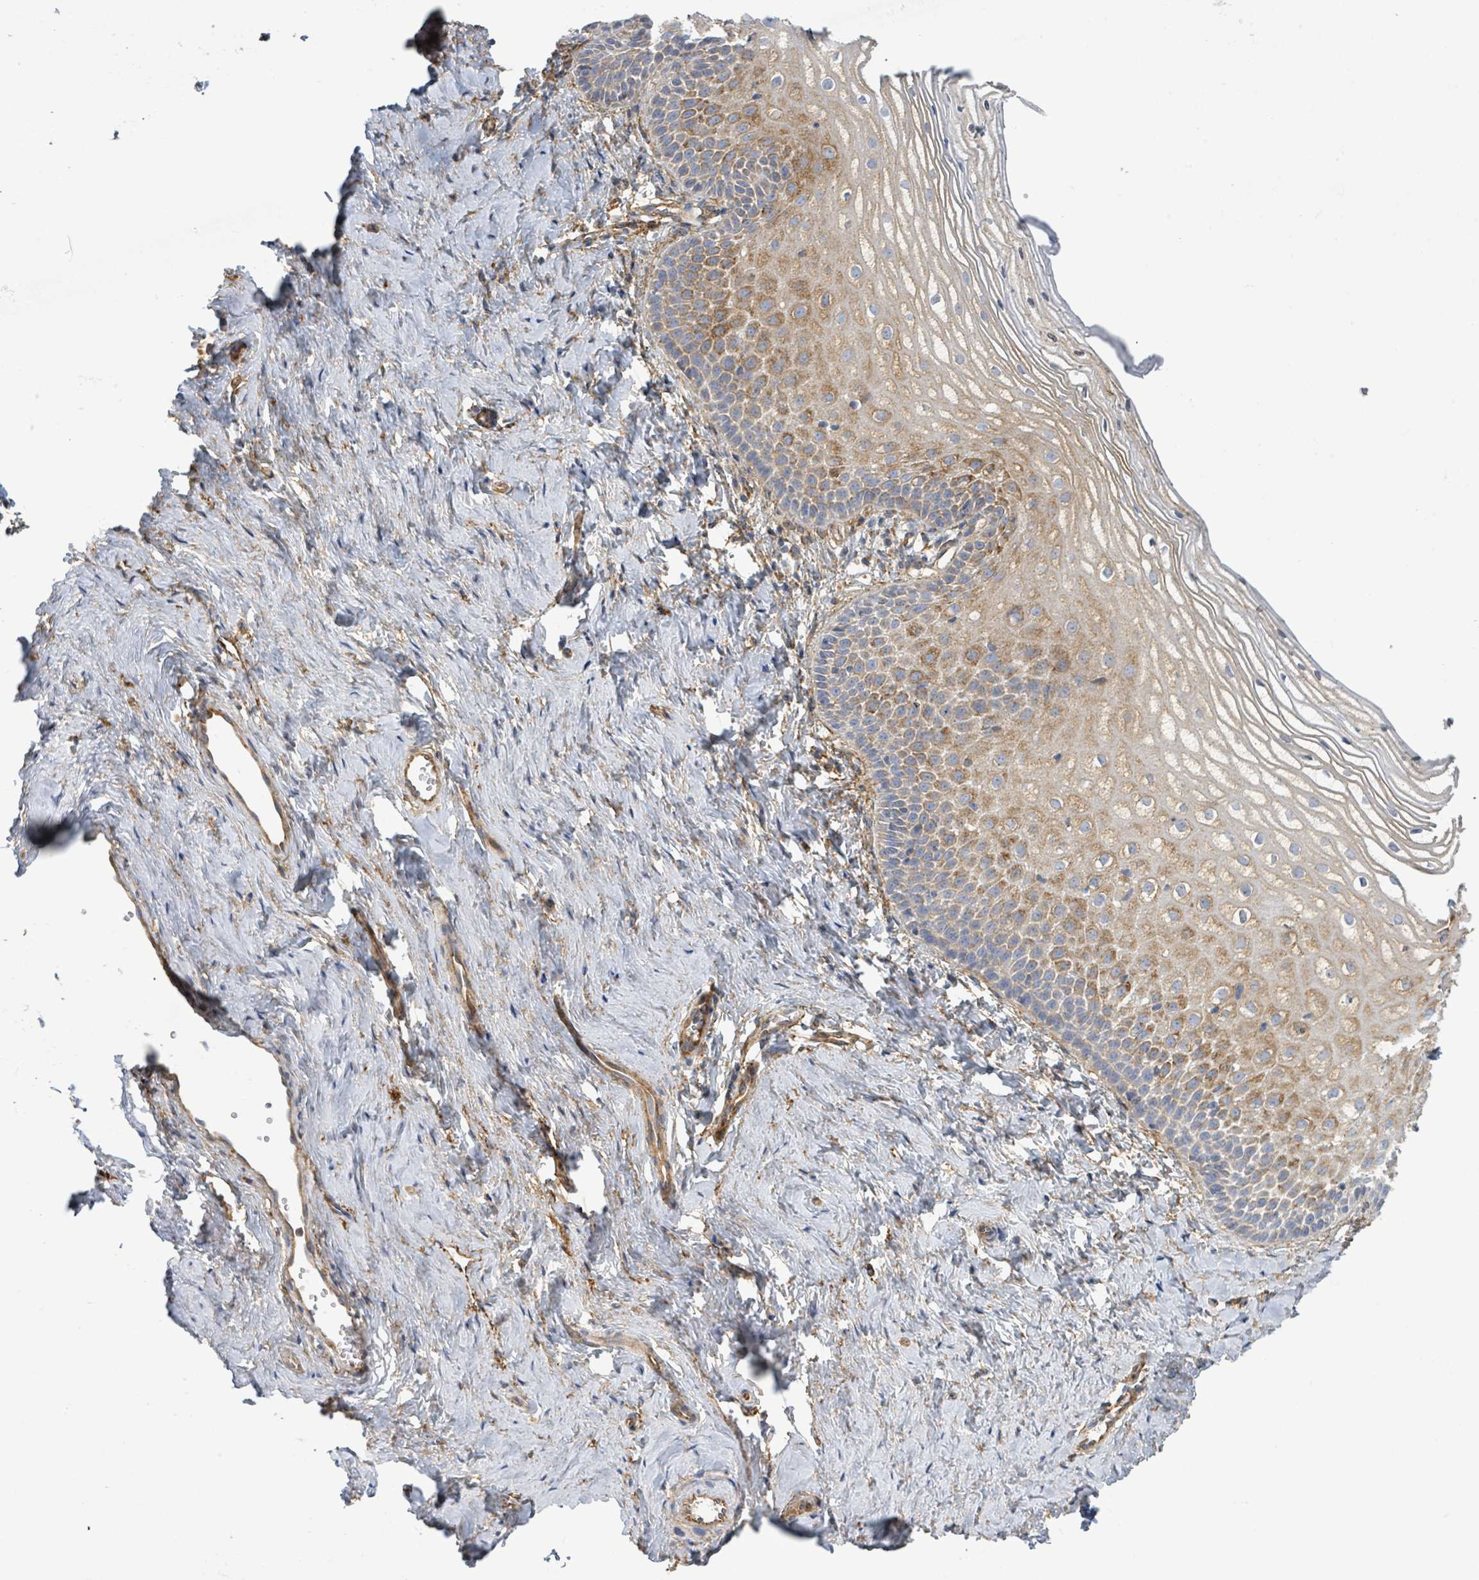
{"staining": {"intensity": "moderate", "quantity": "25%-75%", "location": "cytoplasmic/membranous"}, "tissue": "vagina", "cell_type": "Squamous epithelial cells", "image_type": "normal", "snomed": [{"axis": "morphology", "description": "Normal tissue, NOS"}, {"axis": "topography", "description": "Vagina"}], "caption": "Immunohistochemical staining of unremarkable human vagina exhibits moderate cytoplasmic/membranous protein expression in approximately 25%-75% of squamous epithelial cells.", "gene": "EGFL7", "patient": {"sex": "female", "age": 56}}